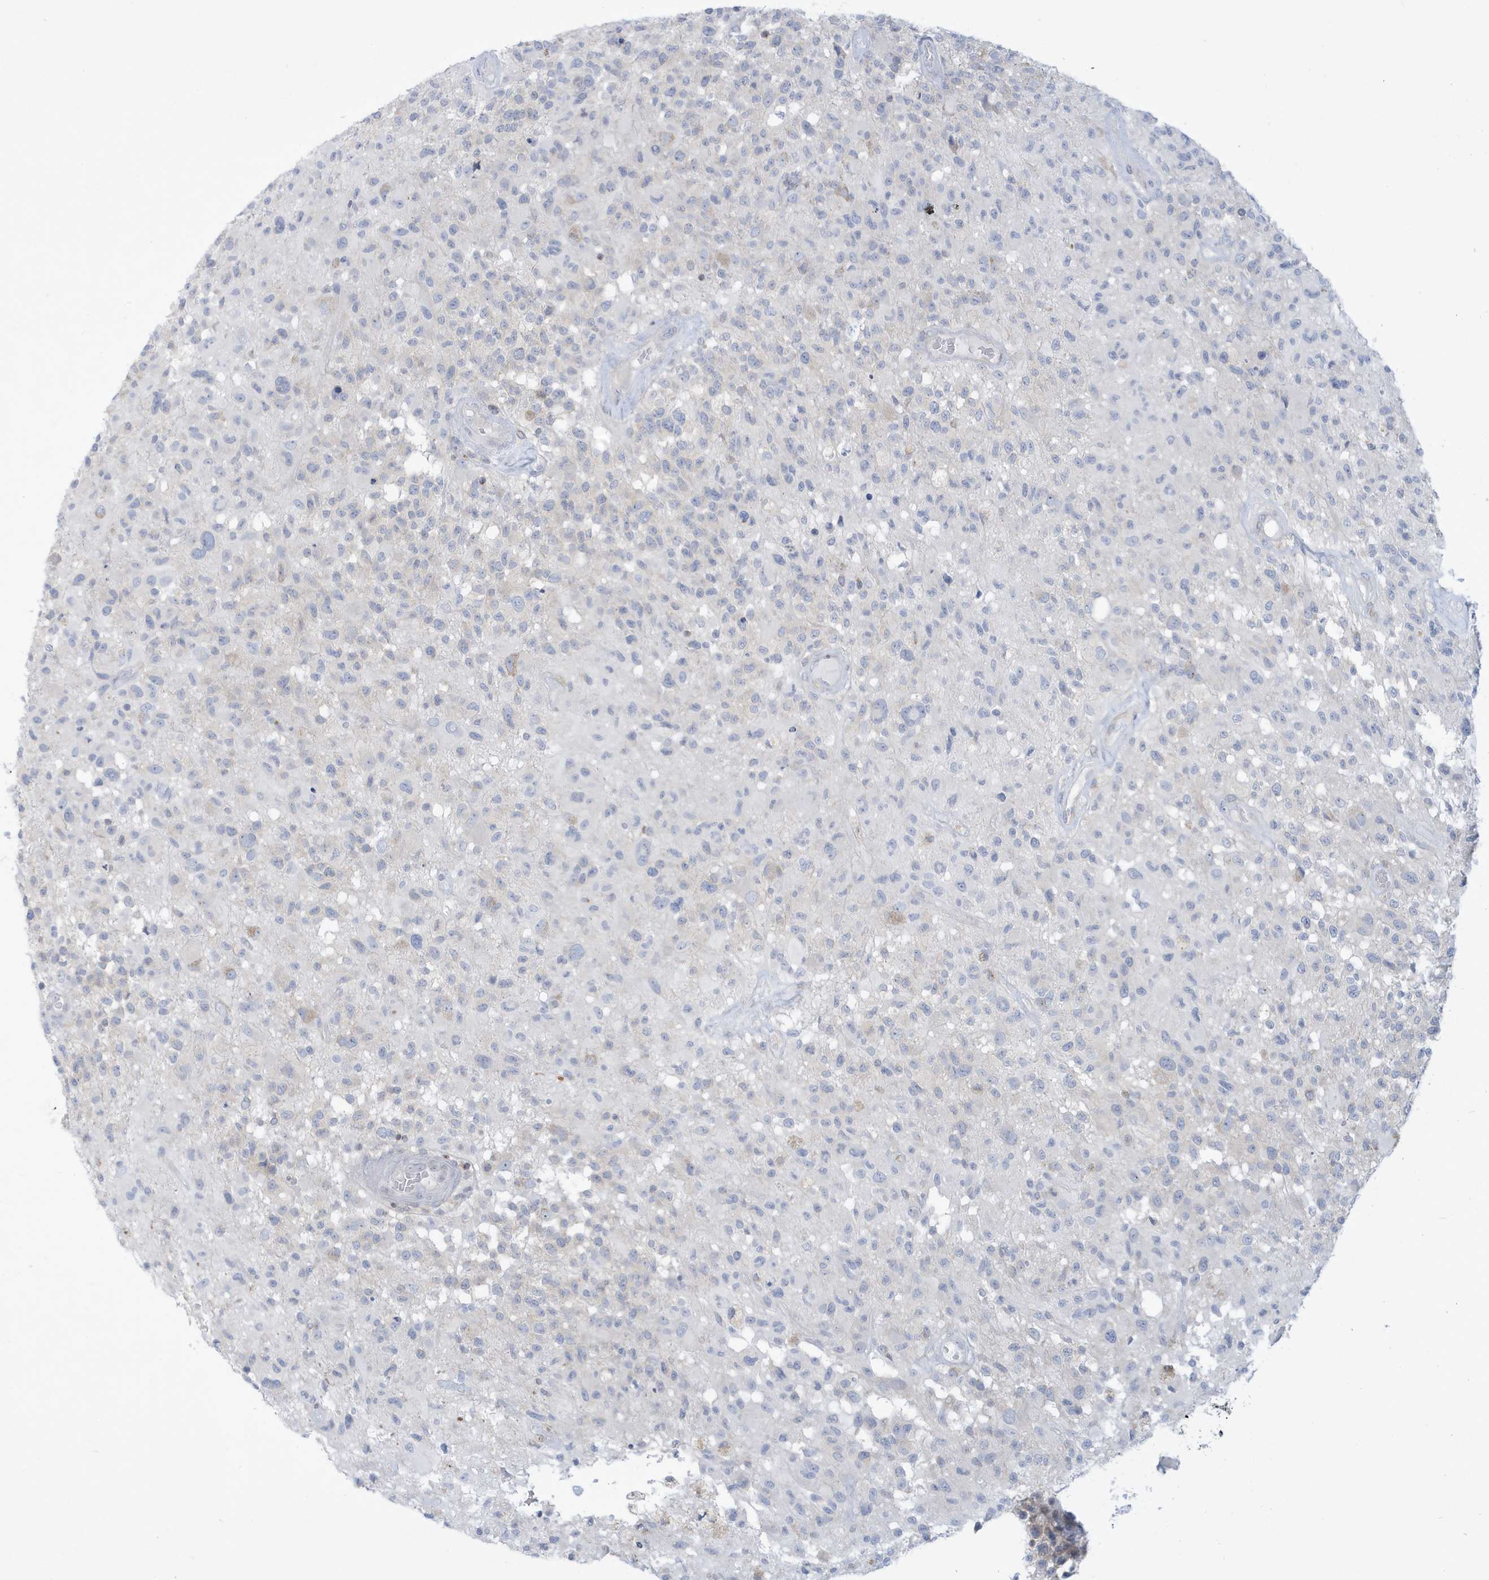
{"staining": {"intensity": "negative", "quantity": "none", "location": "none"}, "tissue": "glioma", "cell_type": "Tumor cells", "image_type": "cancer", "snomed": [{"axis": "morphology", "description": "Glioma, malignant, High grade"}, {"axis": "morphology", "description": "Glioblastoma, NOS"}, {"axis": "topography", "description": "Brain"}], "caption": "Tumor cells are negative for brown protein staining in glioblastoma.", "gene": "SLAMF9", "patient": {"sex": "male", "age": 60}}